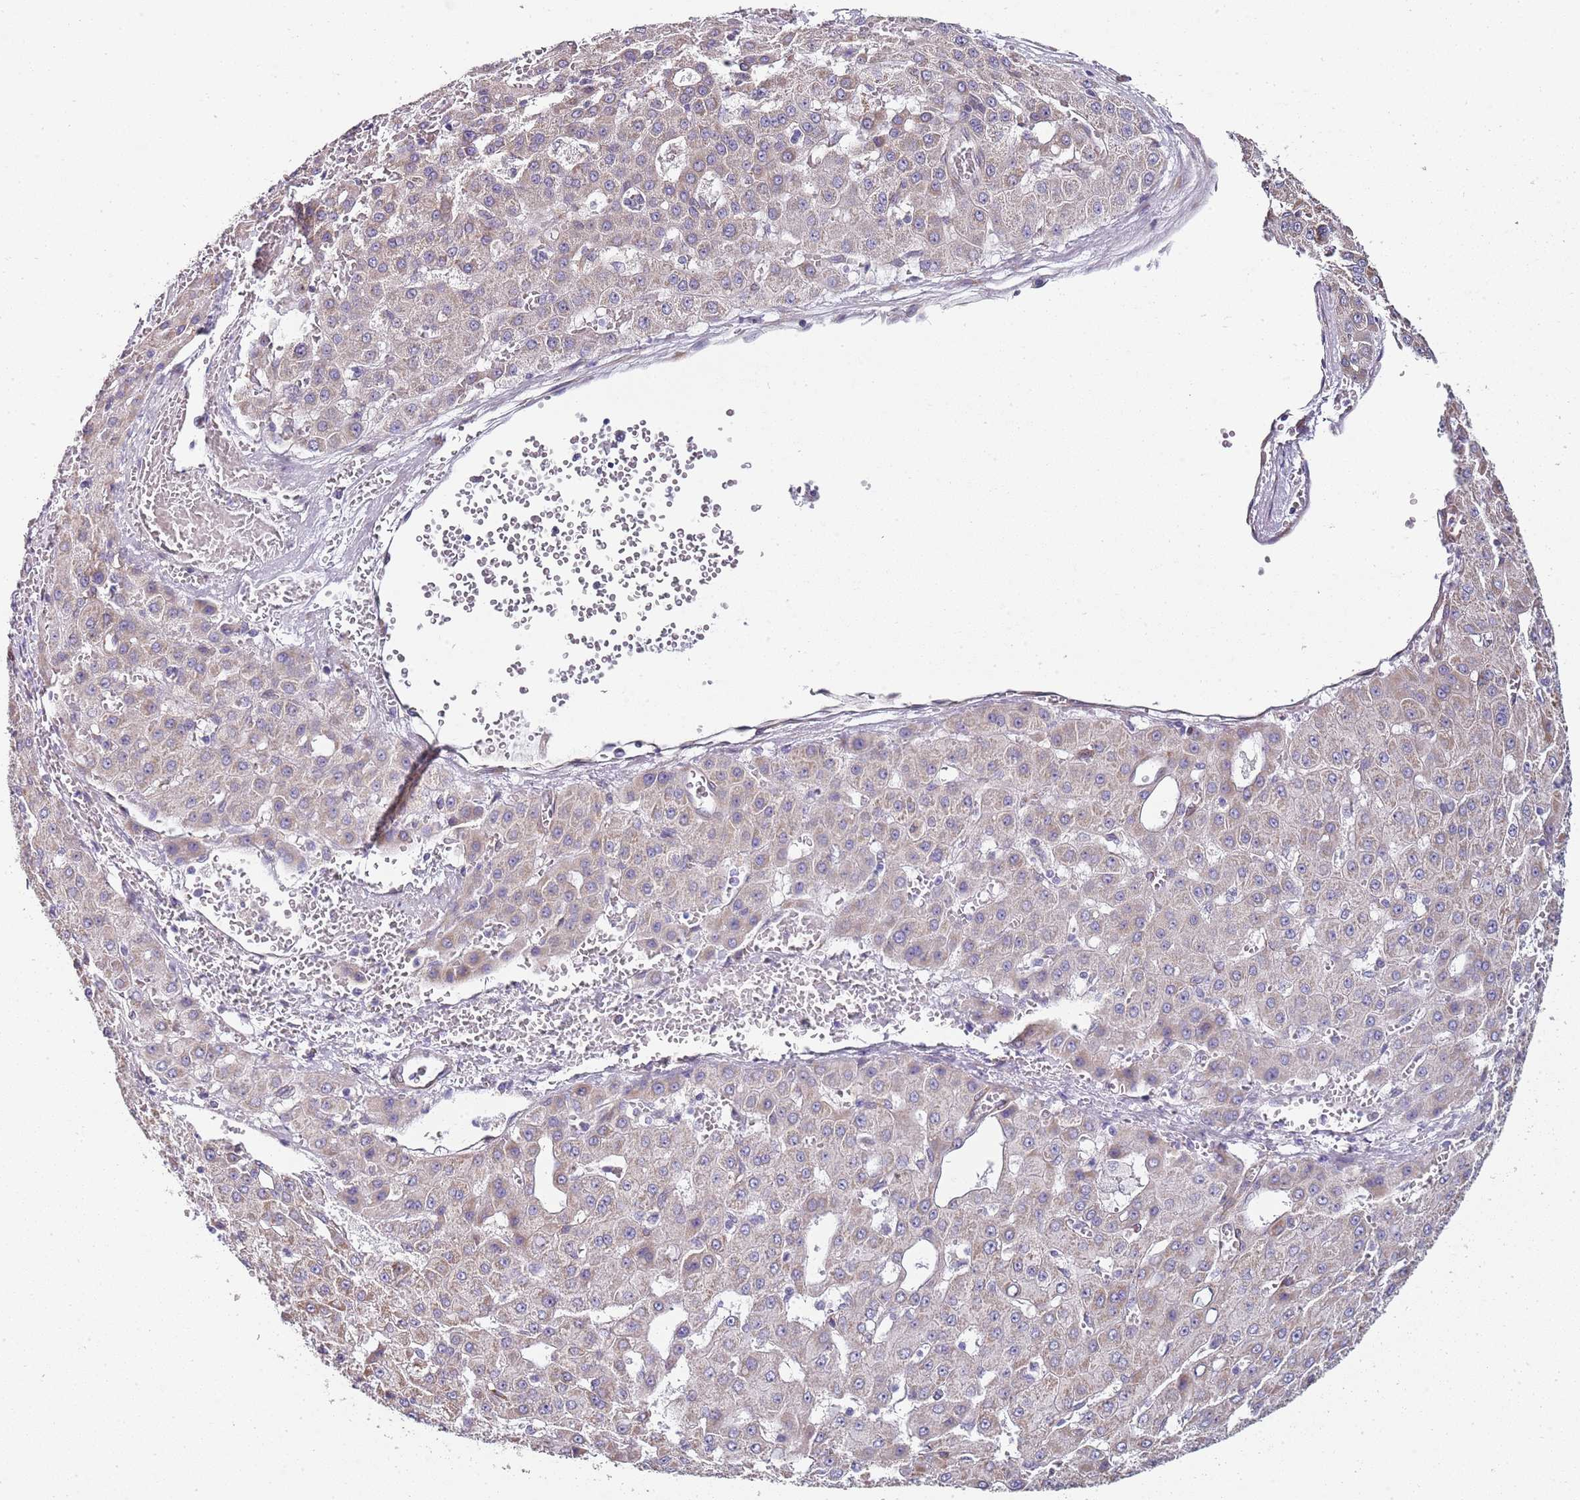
{"staining": {"intensity": "weak", "quantity": "<25%", "location": "cytoplasmic/membranous"}, "tissue": "liver cancer", "cell_type": "Tumor cells", "image_type": "cancer", "snomed": [{"axis": "morphology", "description": "Carcinoma, Hepatocellular, NOS"}, {"axis": "topography", "description": "Liver"}], "caption": "Immunohistochemical staining of human liver hepatocellular carcinoma exhibits no significant staining in tumor cells. The staining was performed using DAB (3,3'-diaminobenzidine) to visualize the protein expression in brown, while the nuclei were stained in blue with hematoxylin (Magnification: 20x).", "gene": "TBC1D9", "patient": {"sex": "male", "age": 47}}